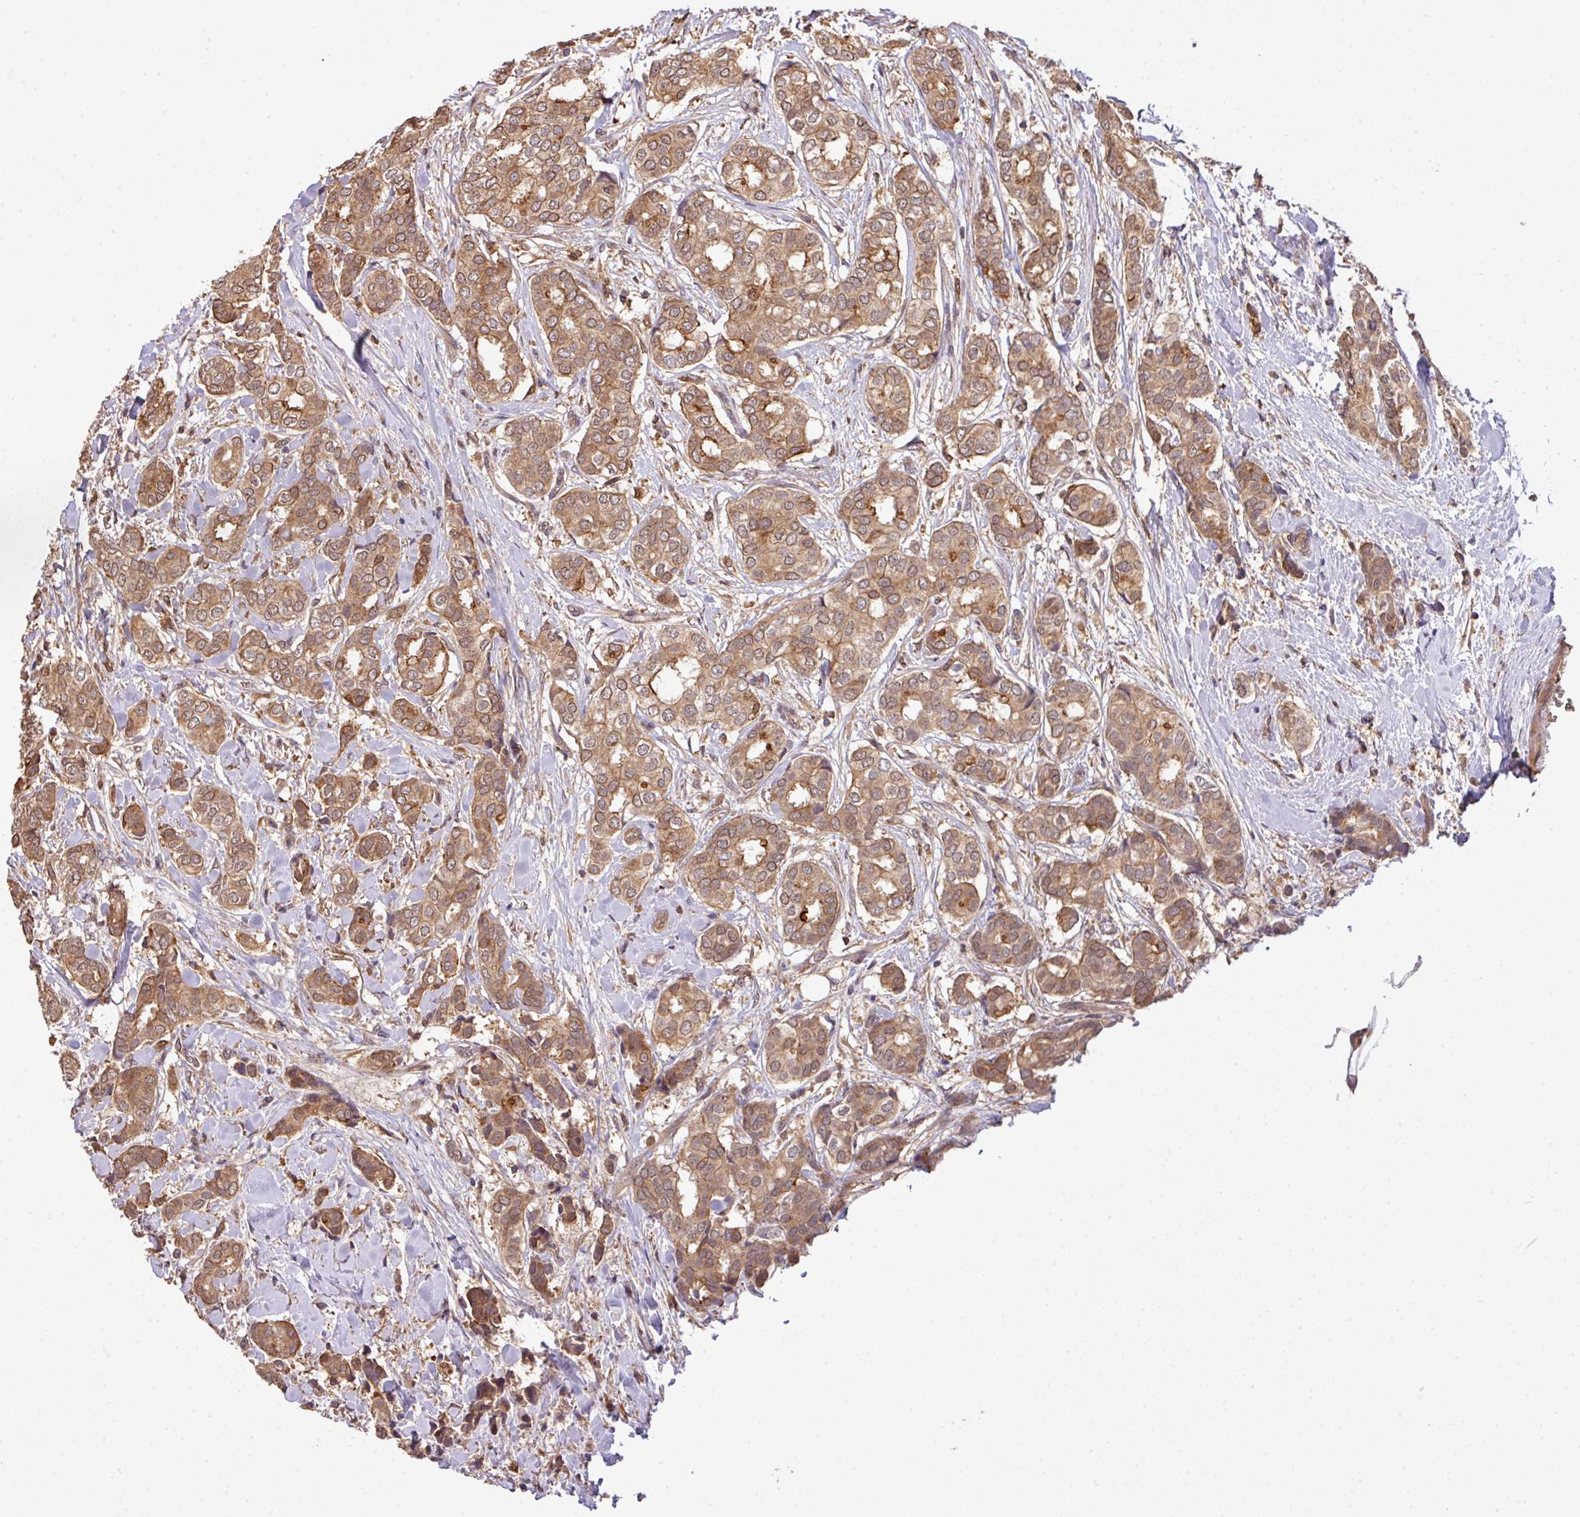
{"staining": {"intensity": "moderate", "quantity": ">75%", "location": "cytoplasmic/membranous,nuclear"}, "tissue": "breast cancer", "cell_type": "Tumor cells", "image_type": "cancer", "snomed": [{"axis": "morphology", "description": "Duct carcinoma"}, {"axis": "topography", "description": "Breast"}], "caption": "This image displays breast infiltrating ductal carcinoma stained with immunohistochemistry (IHC) to label a protein in brown. The cytoplasmic/membranous and nuclear of tumor cells show moderate positivity for the protein. Nuclei are counter-stained blue.", "gene": "ARPIN", "patient": {"sex": "female", "age": 73}}